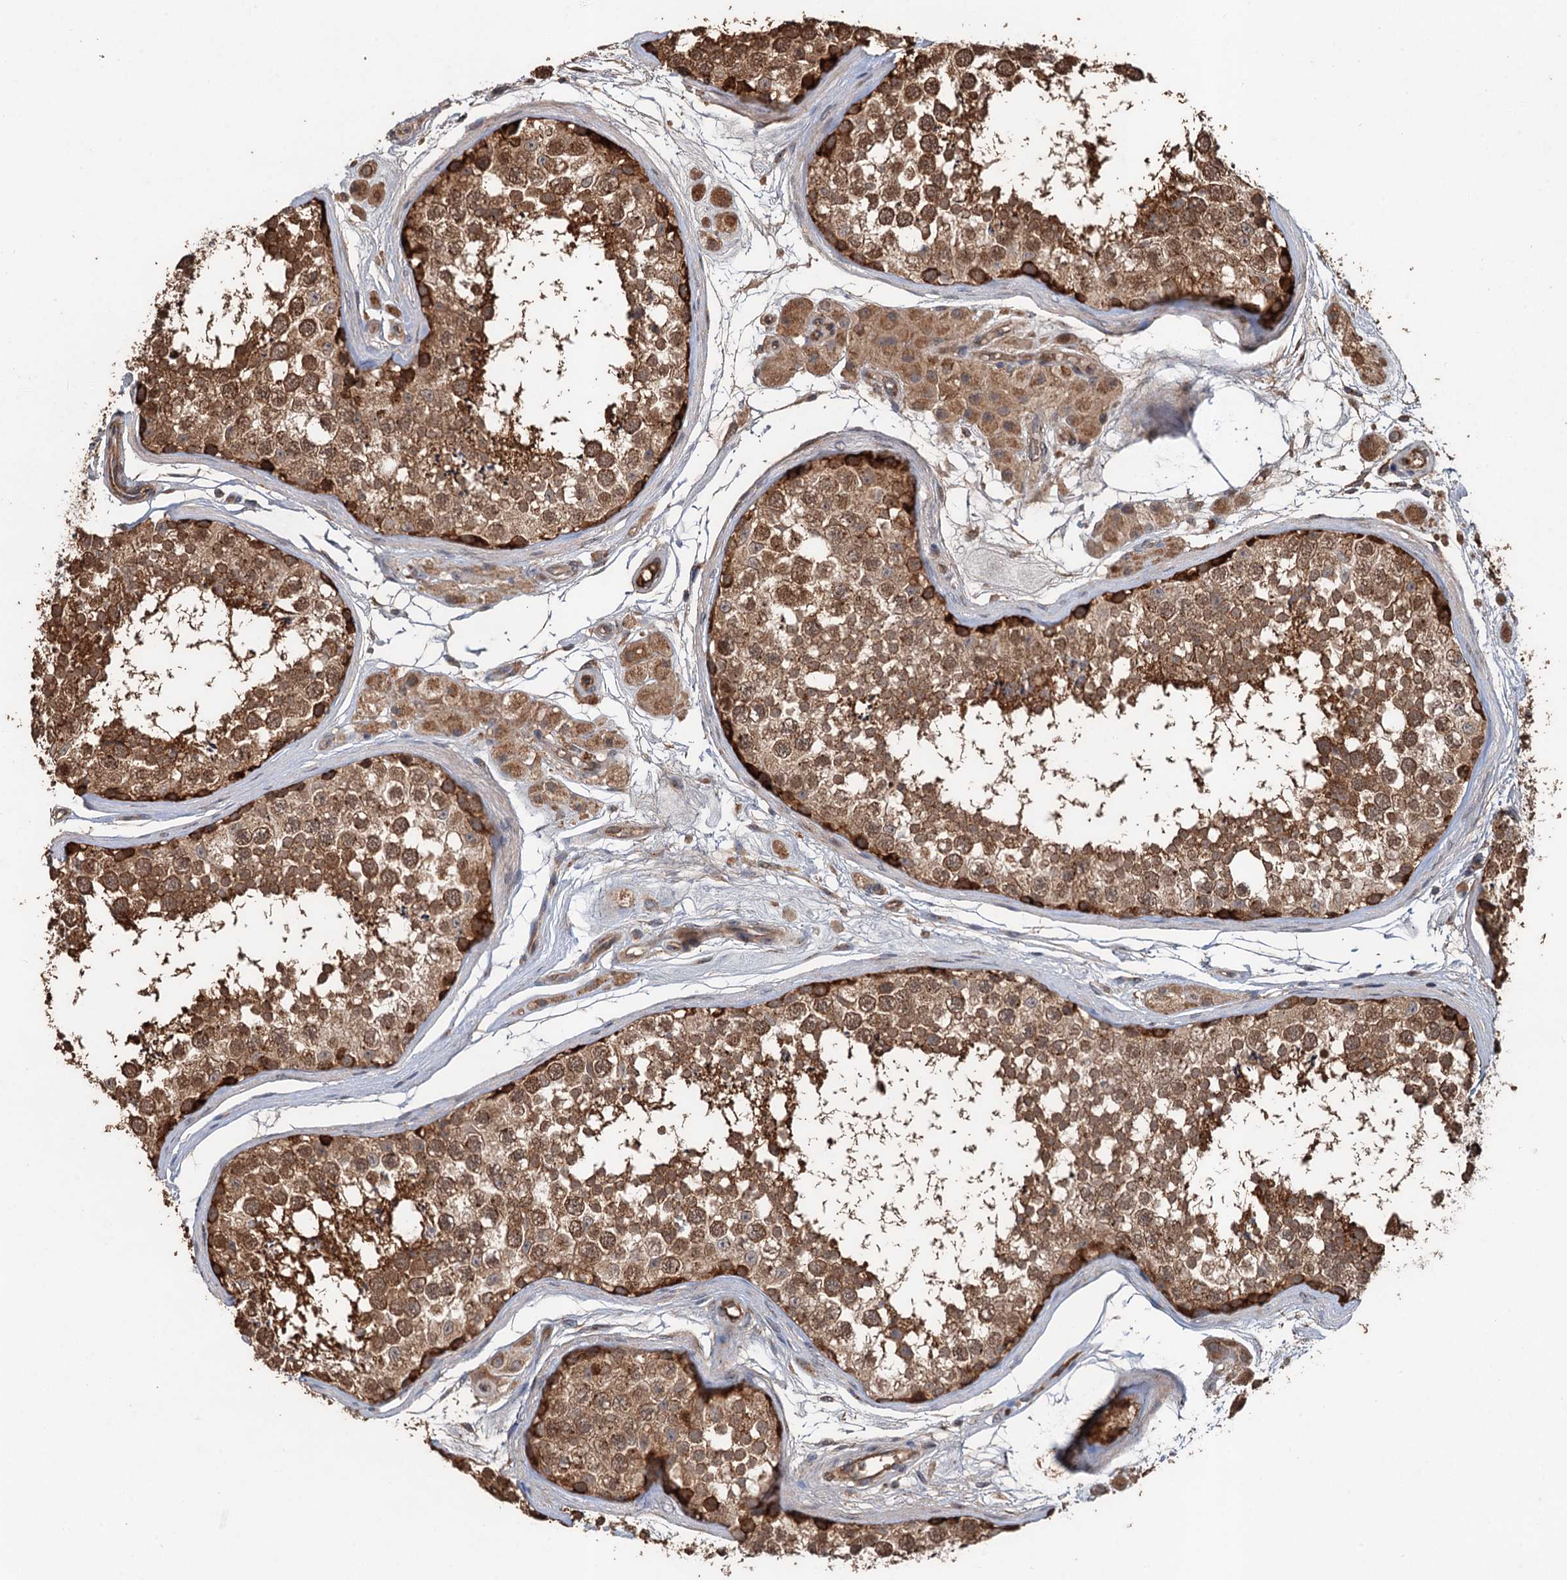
{"staining": {"intensity": "strong", "quantity": ">75%", "location": "cytoplasmic/membranous"}, "tissue": "testis", "cell_type": "Cells in seminiferous ducts", "image_type": "normal", "snomed": [{"axis": "morphology", "description": "Normal tissue, NOS"}, {"axis": "topography", "description": "Testis"}], "caption": "High-magnification brightfield microscopy of normal testis stained with DAB (3,3'-diaminobenzidine) (brown) and counterstained with hematoxylin (blue). cells in seminiferous ducts exhibit strong cytoplasmic/membranous staining is present in approximately>75% of cells. Nuclei are stained in blue.", "gene": "DEXI", "patient": {"sex": "male", "age": 56}}